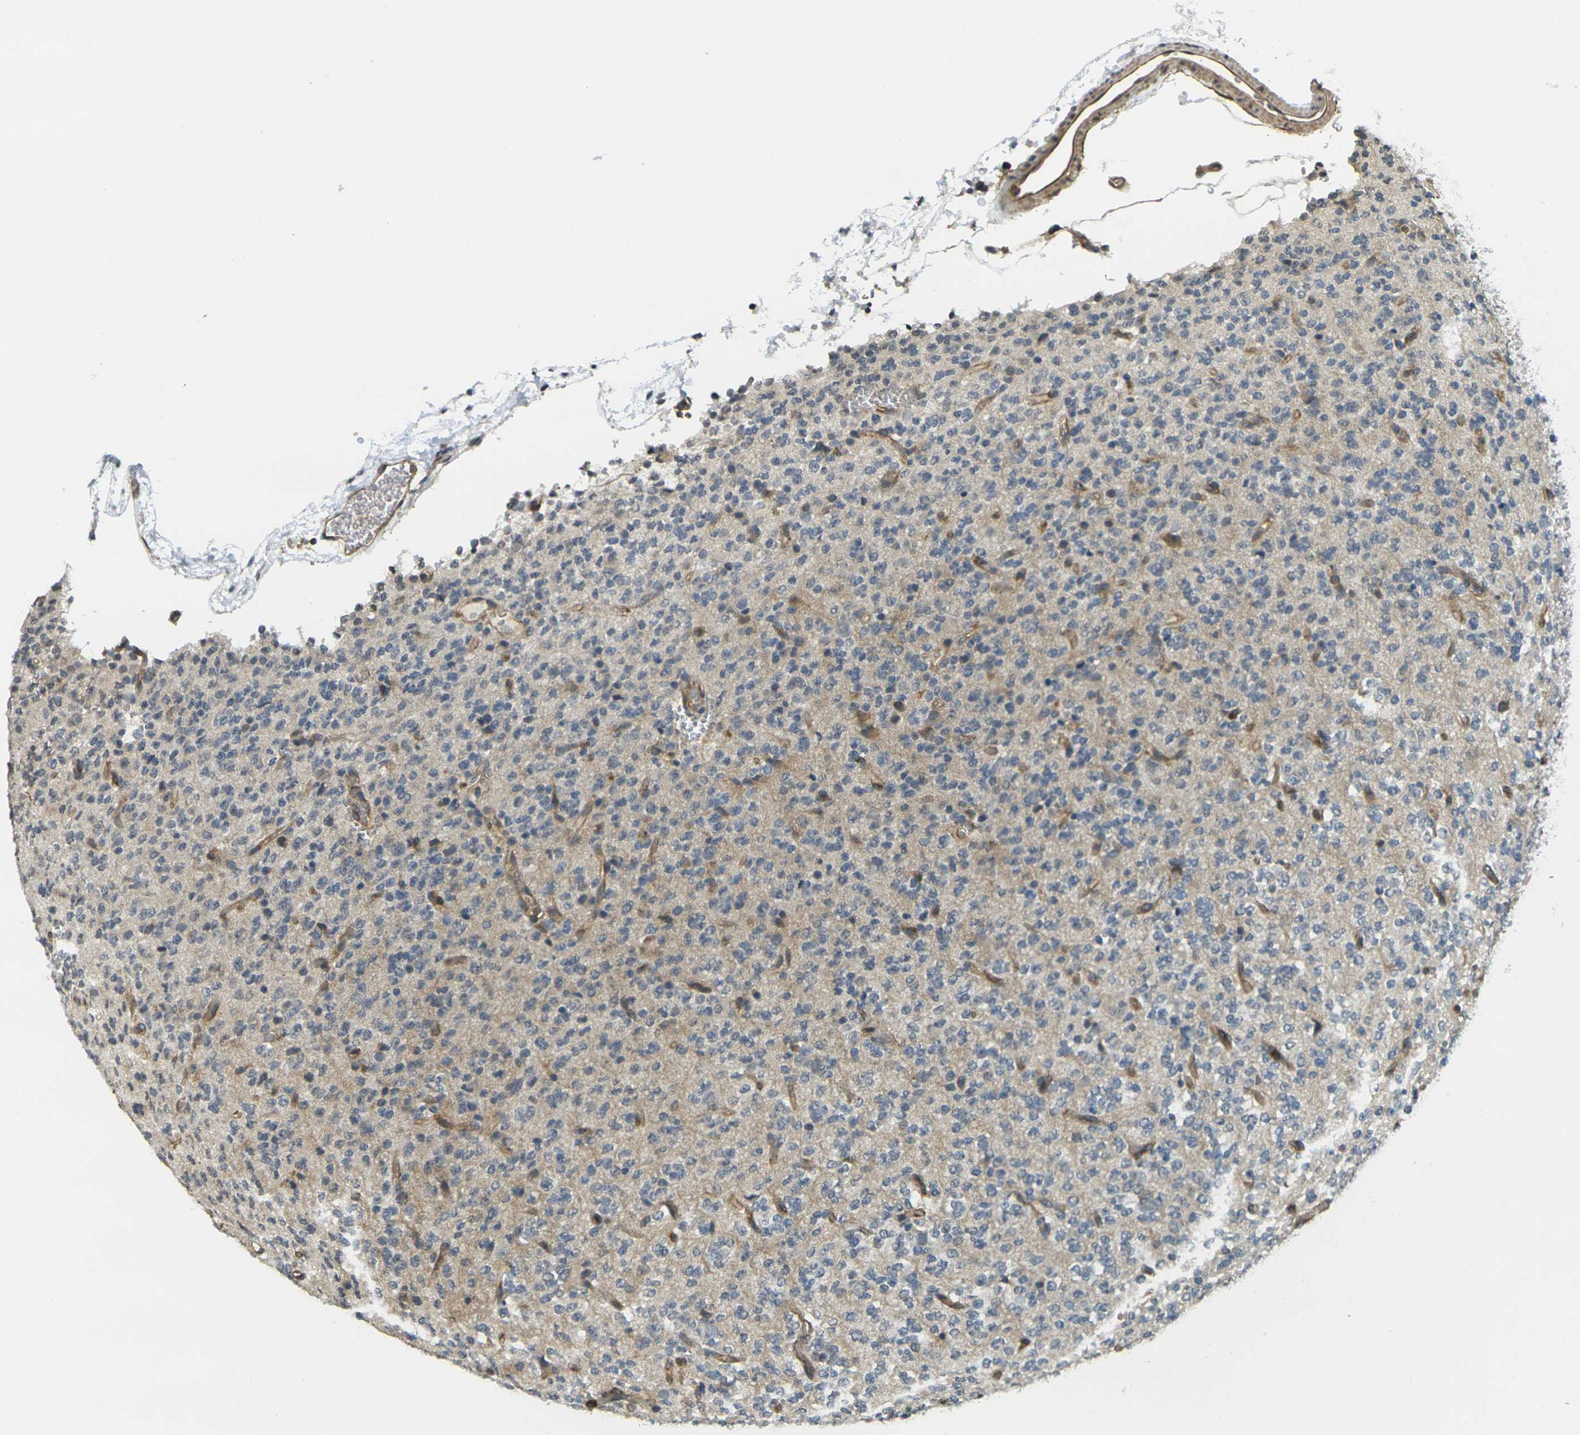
{"staining": {"intensity": "negative", "quantity": "none", "location": "none"}, "tissue": "glioma", "cell_type": "Tumor cells", "image_type": "cancer", "snomed": [{"axis": "morphology", "description": "Glioma, malignant, Low grade"}, {"axis": "topography", "description": "Brain"}], "caption": "This is a micrograph of immunohistochemistry (IHC) staining of glioma, which shows no expression in tumor cells.", "gene": "CAST", "patient": {"sex": "male", "age": 38}}